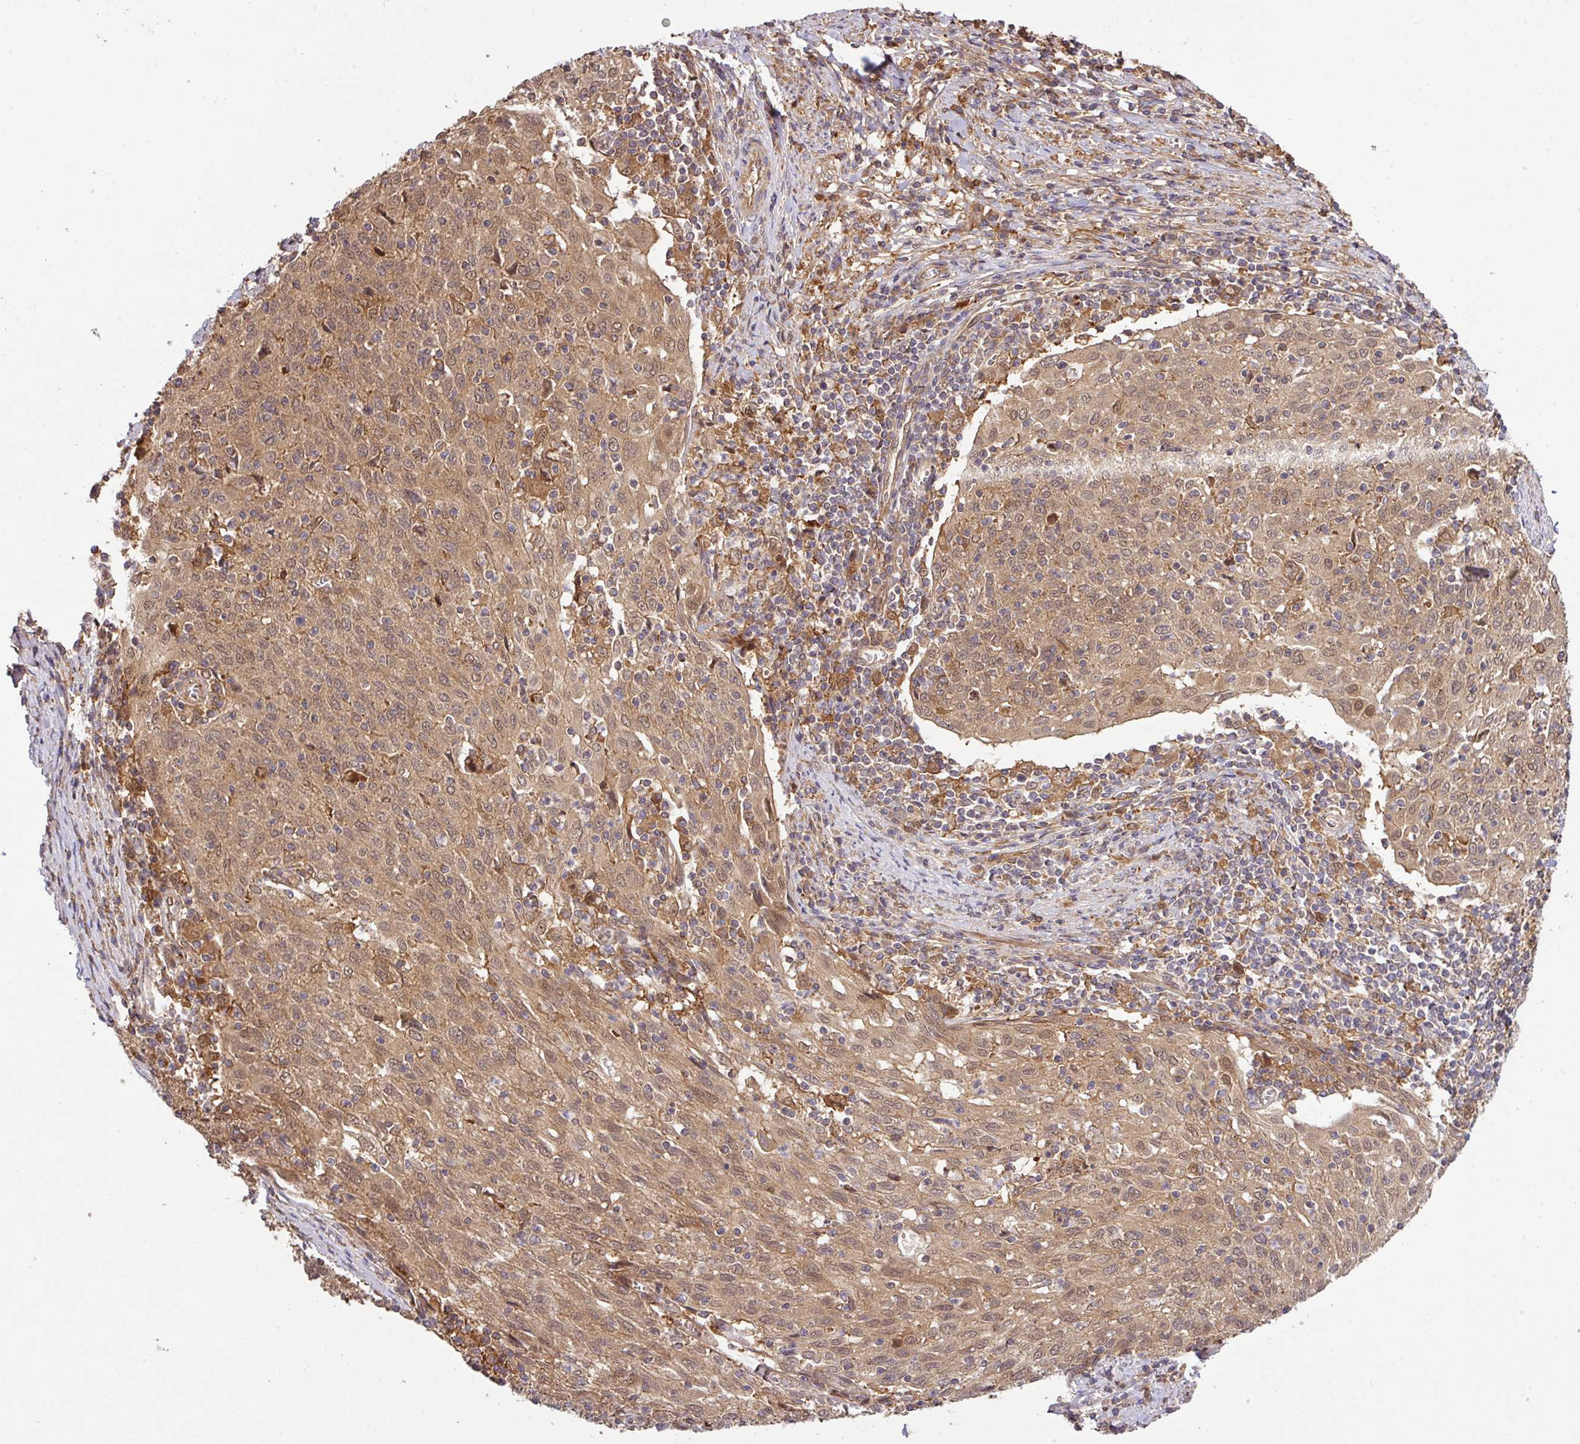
{"staining": {"intensity": "moderate", "quantity": ">75%", "location": "cytoplasmic/membranous,nuclear"}, "tissue": "cervical cancer", "cell_type": "Tumor cells", "image_type": "cancer", "snomed": [{"axis": "morphology", "description": "Squamous cell carcinoma, NOS"}, {"axis": "topography", "description": "Cervix"}], "caption": "Cervical cancer stained with DAB immunohistochemistry demonstrates medium levels of moderate cytoplasmic/membranous and nuclear staining in about >75% of tumor cells. (DAB IHC, brown staining for protein, blue staining for nuclei).", "gene": "ARPIN", "patient": {"sex": "female", "age": 52}}